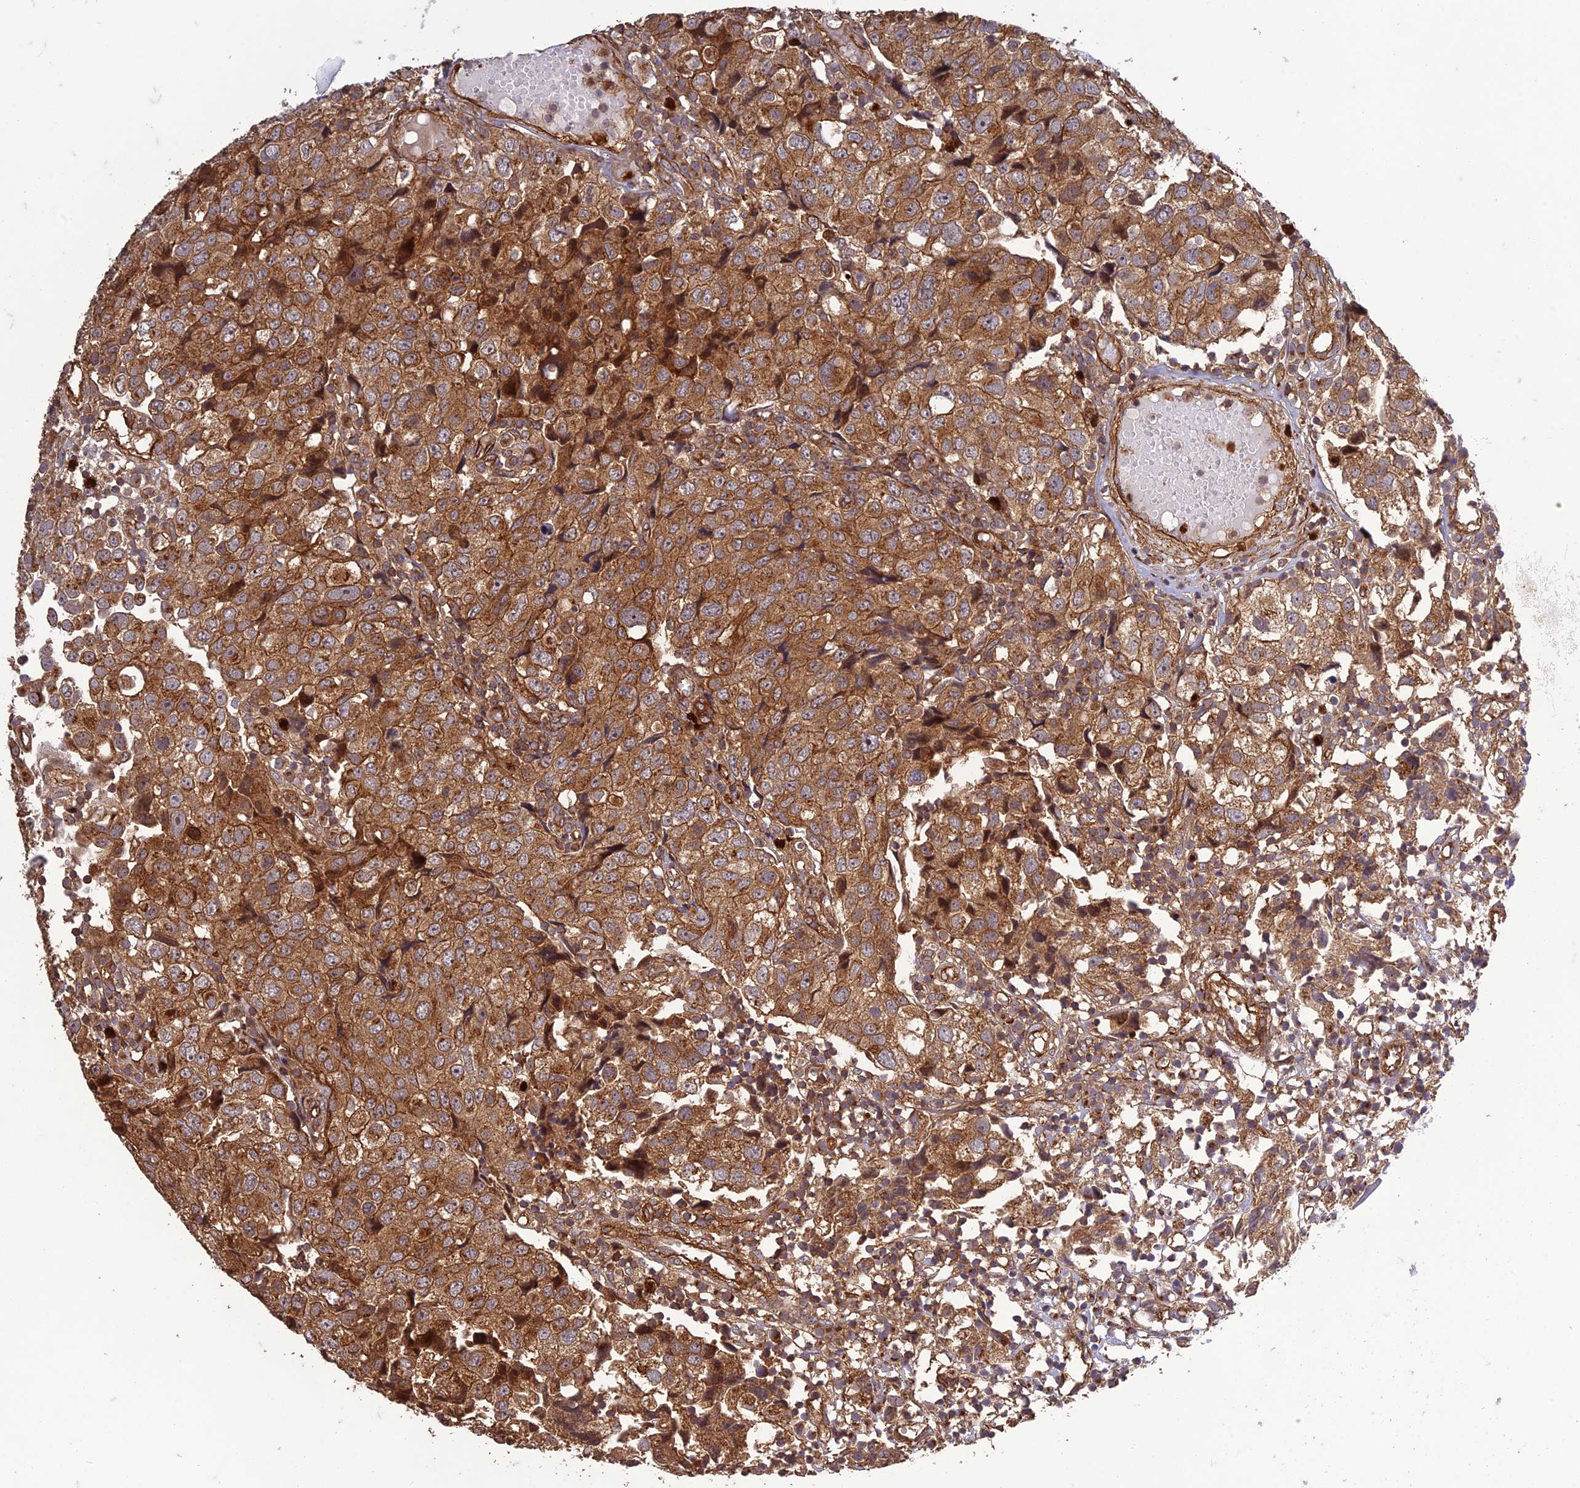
{"staining": {"intensity": "strong", "quantity": ">75%", "location": "cytoplasmic/membranous"}, "tissue": "urothelial cancer", "cell_type": "Tumor cells", "image_type": "cancer", "snomed": [{"axis": "morphology", "description": "Urothelial carcinoma, High grade"}, {"axis": "topography", "description": "Urinary bladder"}], "caption": "A micrograph of human high-grade urothelial carcinoma stained for a protein reveals strong cytoplasmic/membranous brown staining in tumor cells.", "gene": "TMEM131L", "patient": {"sex": "female", "age": 75}}